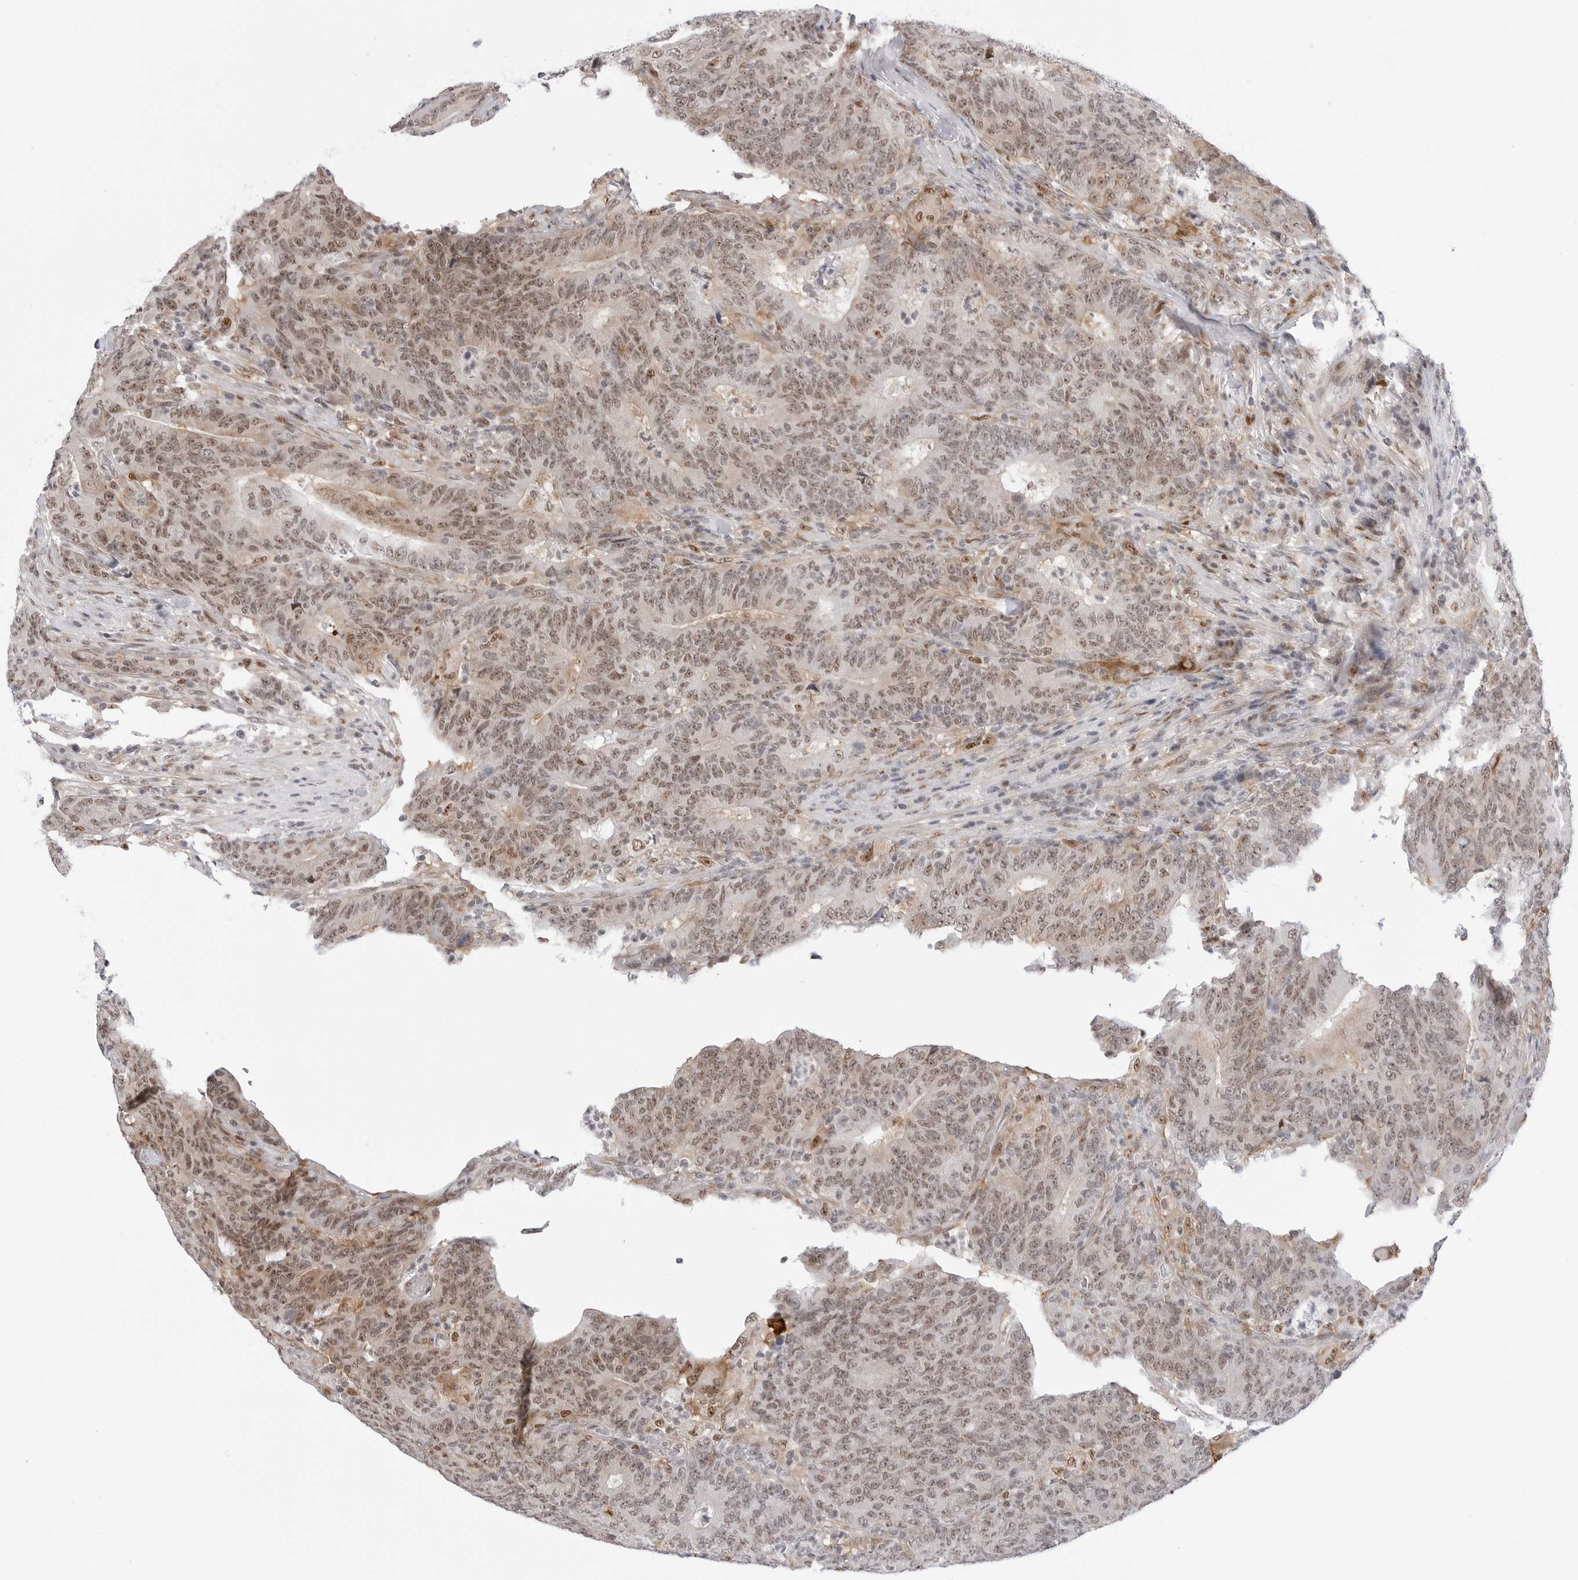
{"staining": {"intensity": "moderate", "quantity": ">75%", "location": "cytoplasmic/membranous,nuclear"}, "tissue": "colorectal cancer", "cell_type": "Tumor cells", "image_type": "cancer", "snomed": [{"axis": "morphology", "description": "Normal tissue, NOS"}, {"axis": "morphology", "description": "Adenocarcinoma, NOS"}, {"axis": "topography", "description": "Colon"}], "caption": "Immunohistochemical staining of human adenocarcinoma (colorectal) displays medium levels of moderate cytoplasmic/membranous and nuclear protein expression in about >75% of tumor cells.", "gene": "C1orf162", "patient": {"sex": "female", "age": 75}}